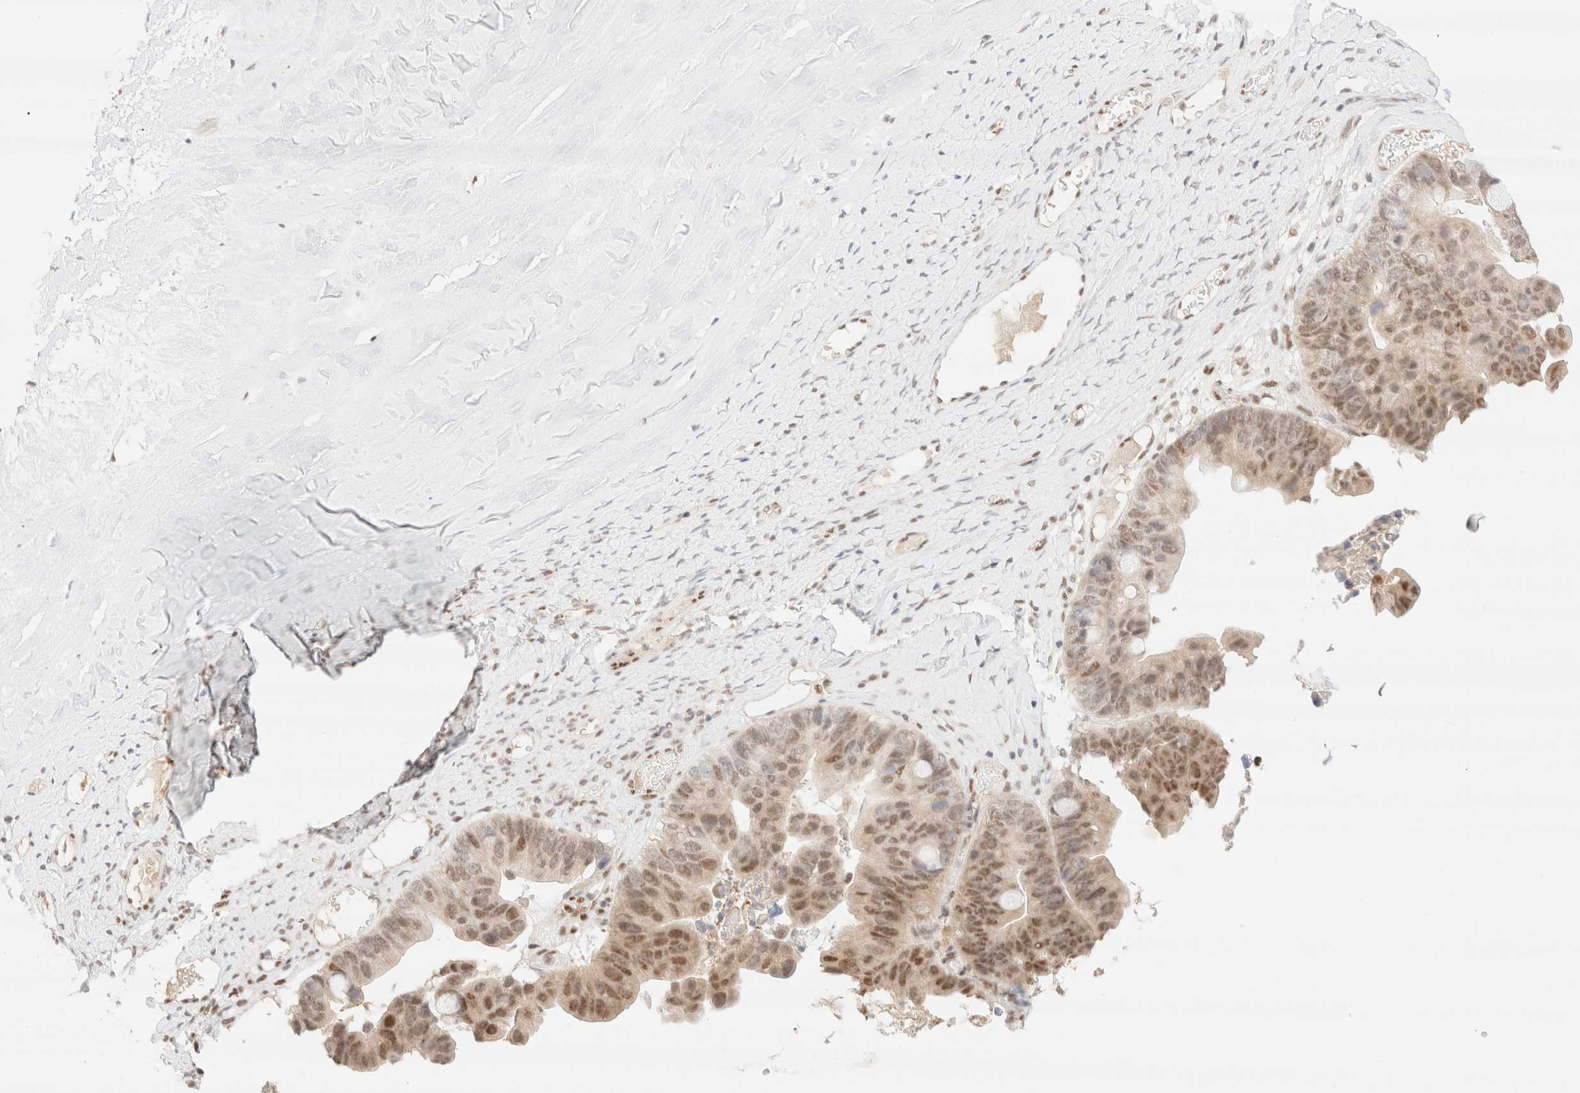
{"staining": {"intensity": "moderate", "quantity": ">75%", "location": "nuclear"}, "tissue": "ovarian cancer", "cell_type": "Tumor cells", "image_type": "cancer", "snomed": [{"axis": "morphology", "description": "Cystadenocarcinoma, mucinous, NOS"}, {"axis": "topography", "description": "Ovary"}], "caption": "About >75% of tumor cells in ovarian mucinous cystadenocarcinoma reveal moderate nuclear protein staining as visualized by brown immunohistochemical staining.", "gene": "CIC", "patient": {"sex": "female", "age": 61}}